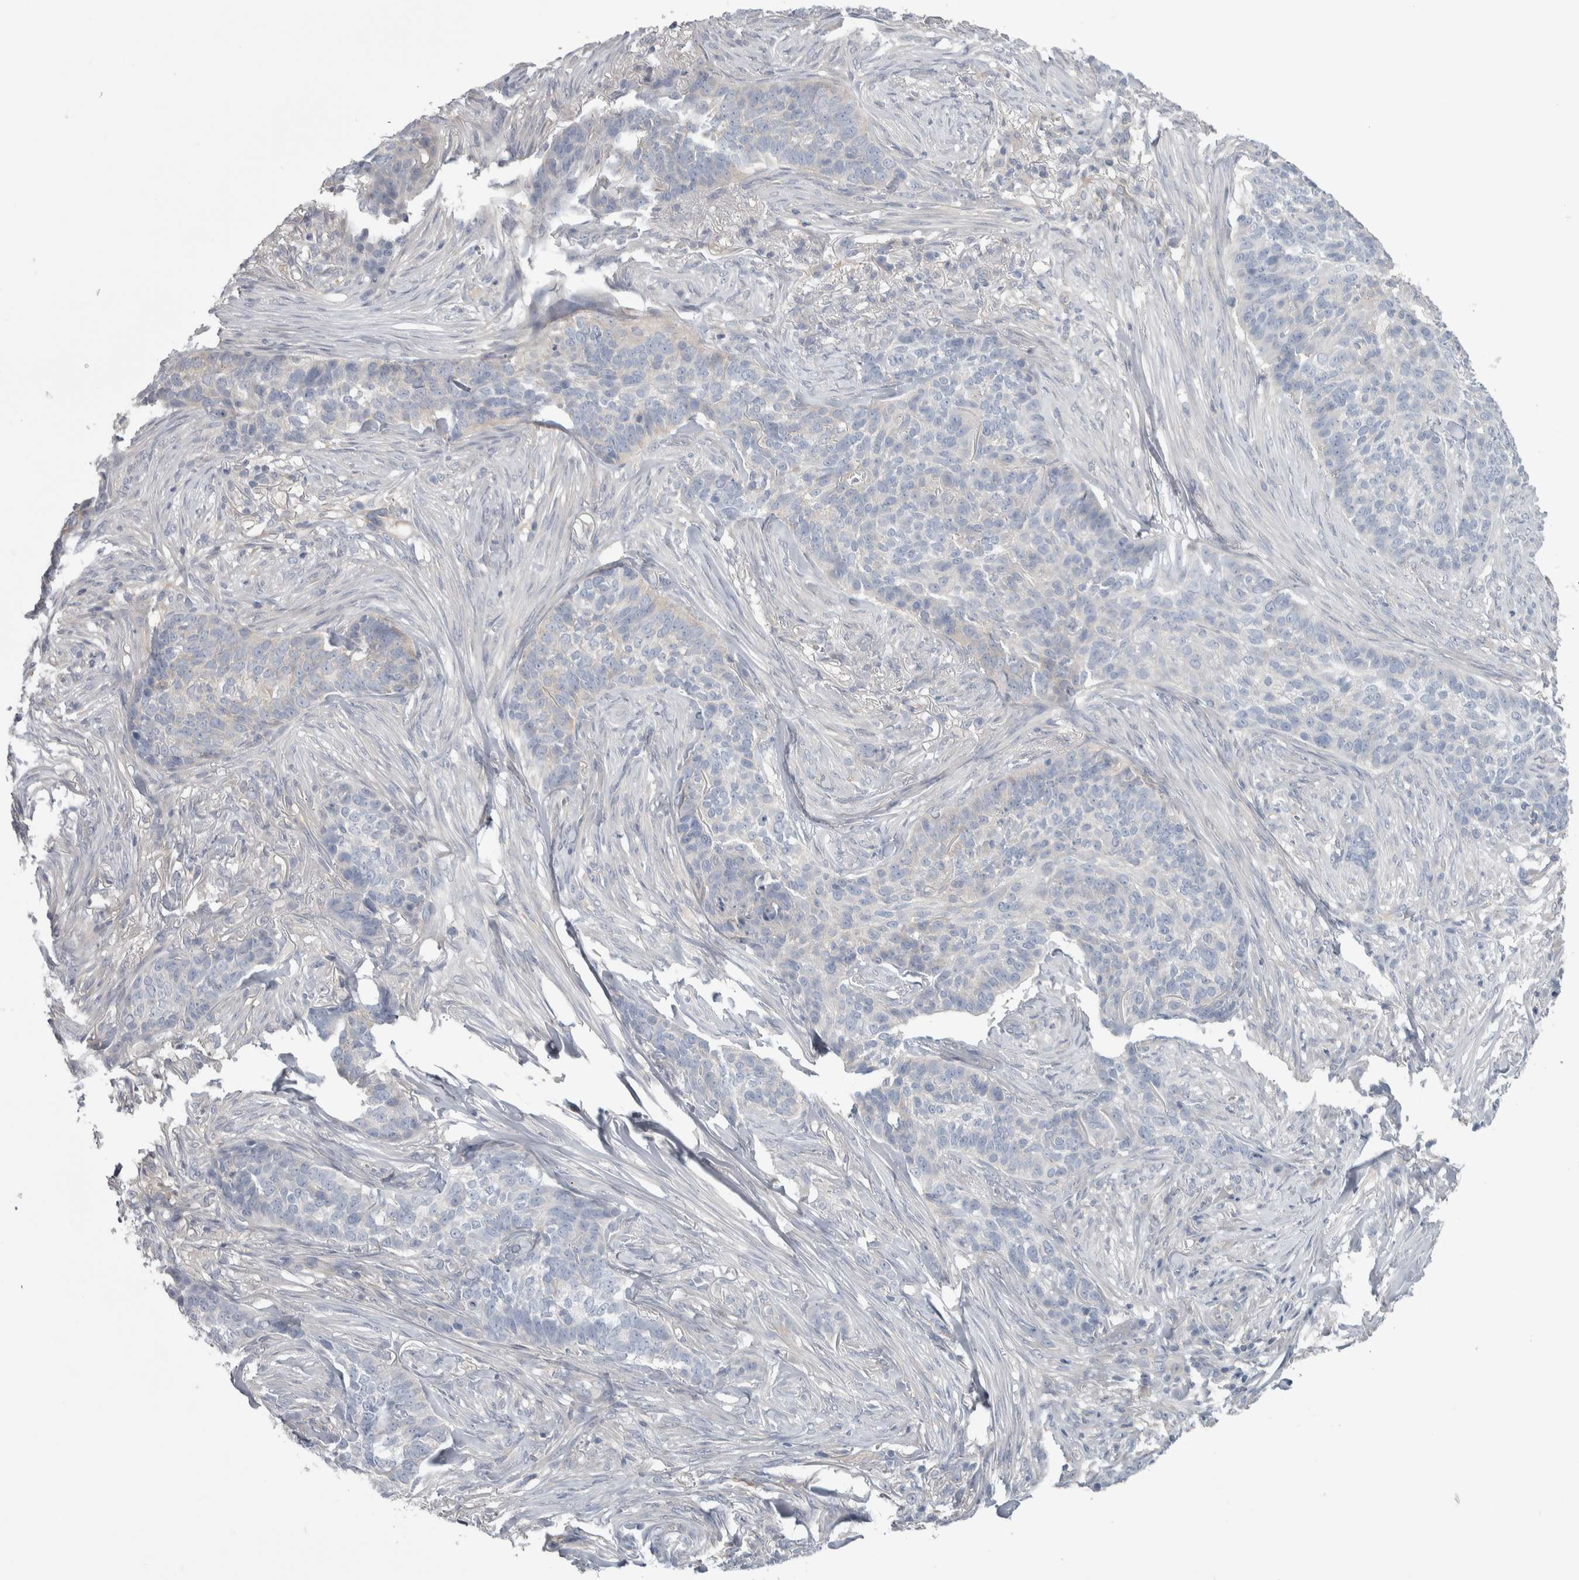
{"staining": {"intensity": "negative", "quantity": "none", "location": "none"}, "tissue": "skin cancer", "cell_type": "Tumor cells", "image_type": "cancer", "snomed": [{"axis": "morphology", "description": "Basal cell carcinoma"}, {"axis": "topography", "description": "Skin"}], "caption": "This photomicrograph is of skin cancer stained with IHC to label a protein in brown with the nuclei are counter-stained blue. There is no staining in tumor cells. (DAB IHC, high magnification).", "gene": "GPHN", "patient": {"sex": "male", "age": 85}}